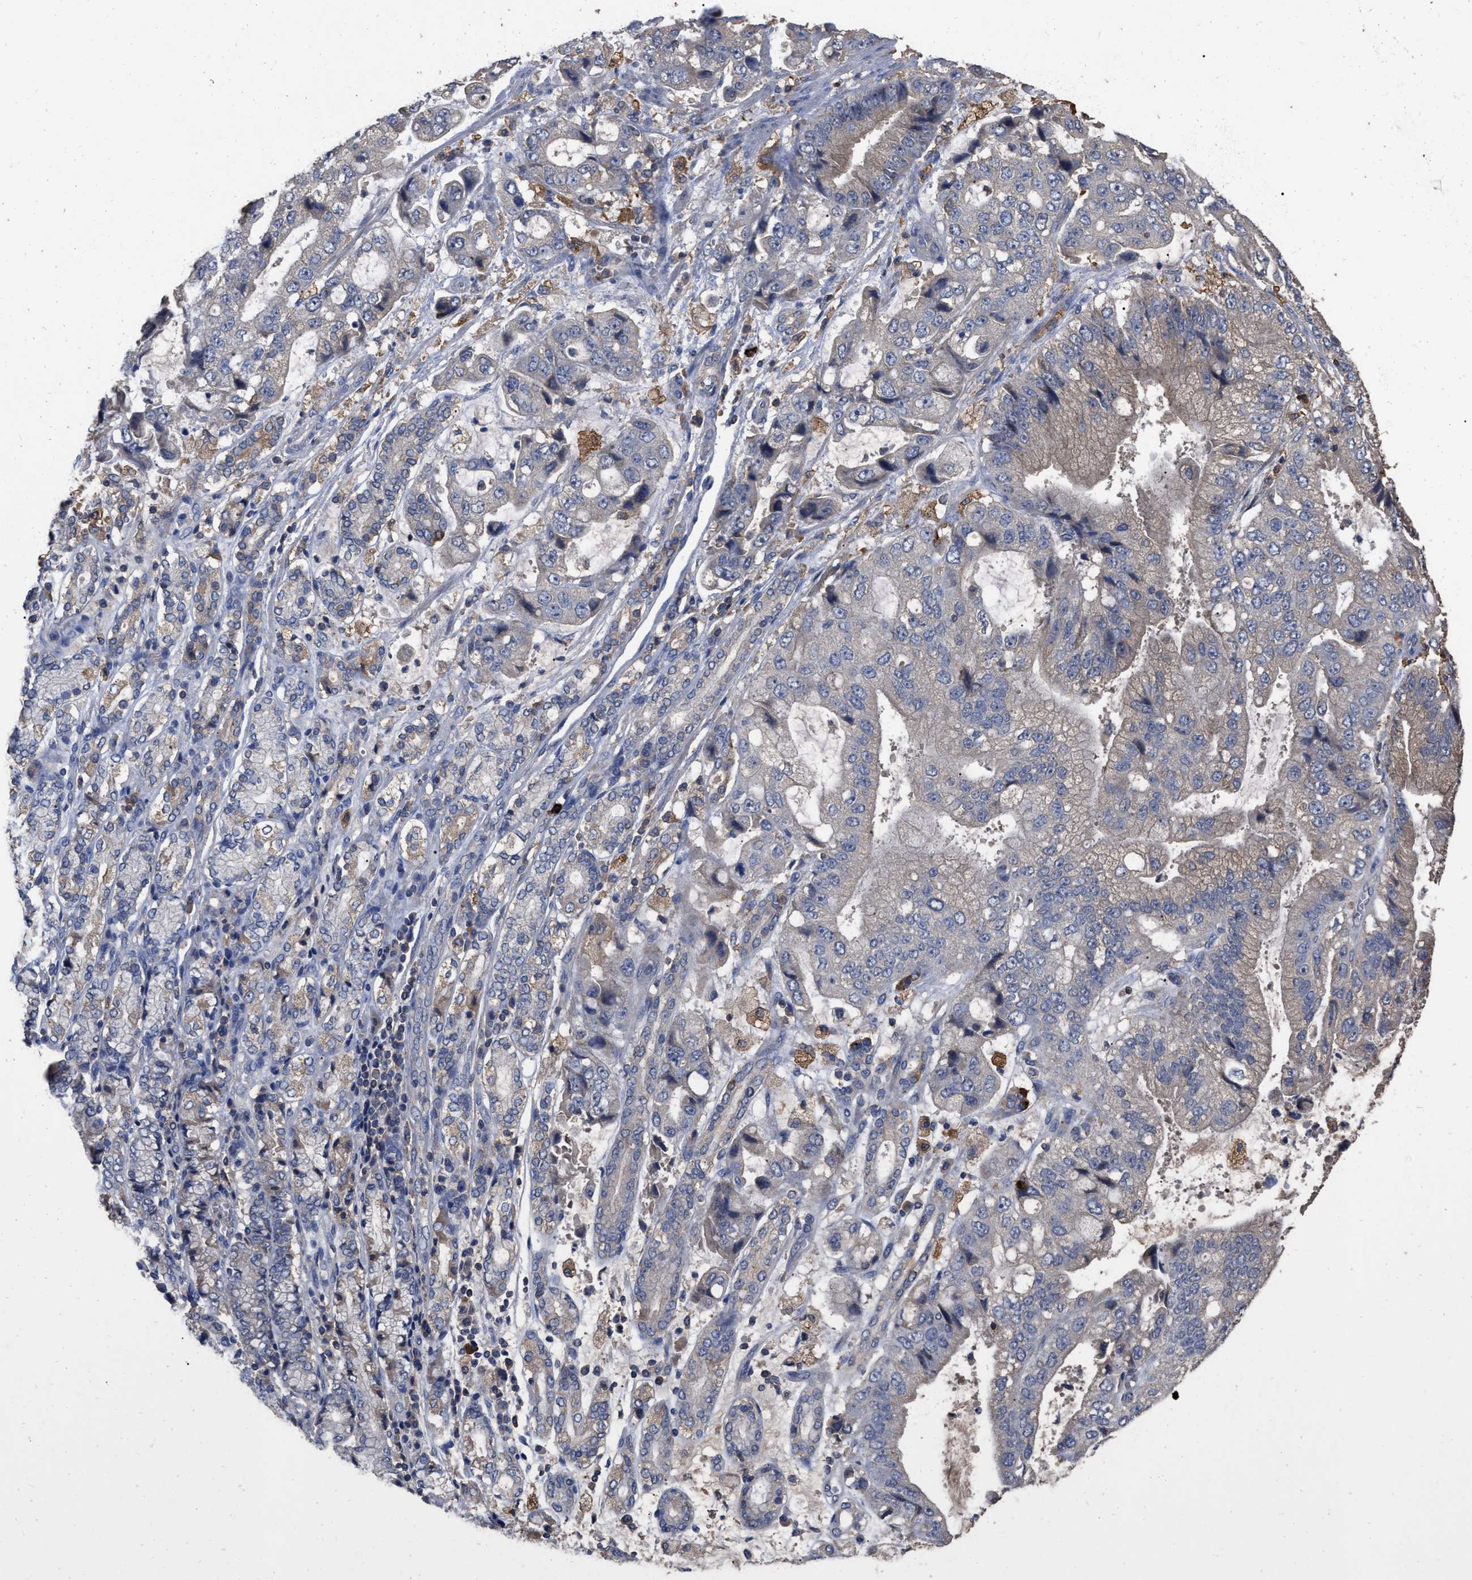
{"staining": {"intensity": "weak", "quantity": "25%-75%", "location": "cytoplasmic/membranous"}, "tissue": "stomach cancer", "cell_type": "Tumor cells", "image_type": "cancer", "snomed": [{"axis": "morphology", "description": "Normal tissue, NOS"}, {"axis": "morphology", "description": "Adenocarcinoma, NOS"}, {"axis": "topography", "description": "Stomach"}], "caption": "Weak cytoplasmic/membranous protein expression is identified in about 25%-75% of tumor cells in stomach cancer. The staining was performed using DAB to visualize the protein expression in brown, while the nuclei were stained in blue with hematoxylin (Magnification: 20x).", "gene": "GPR179", "patient": {"sex": "male", "age": 62}}